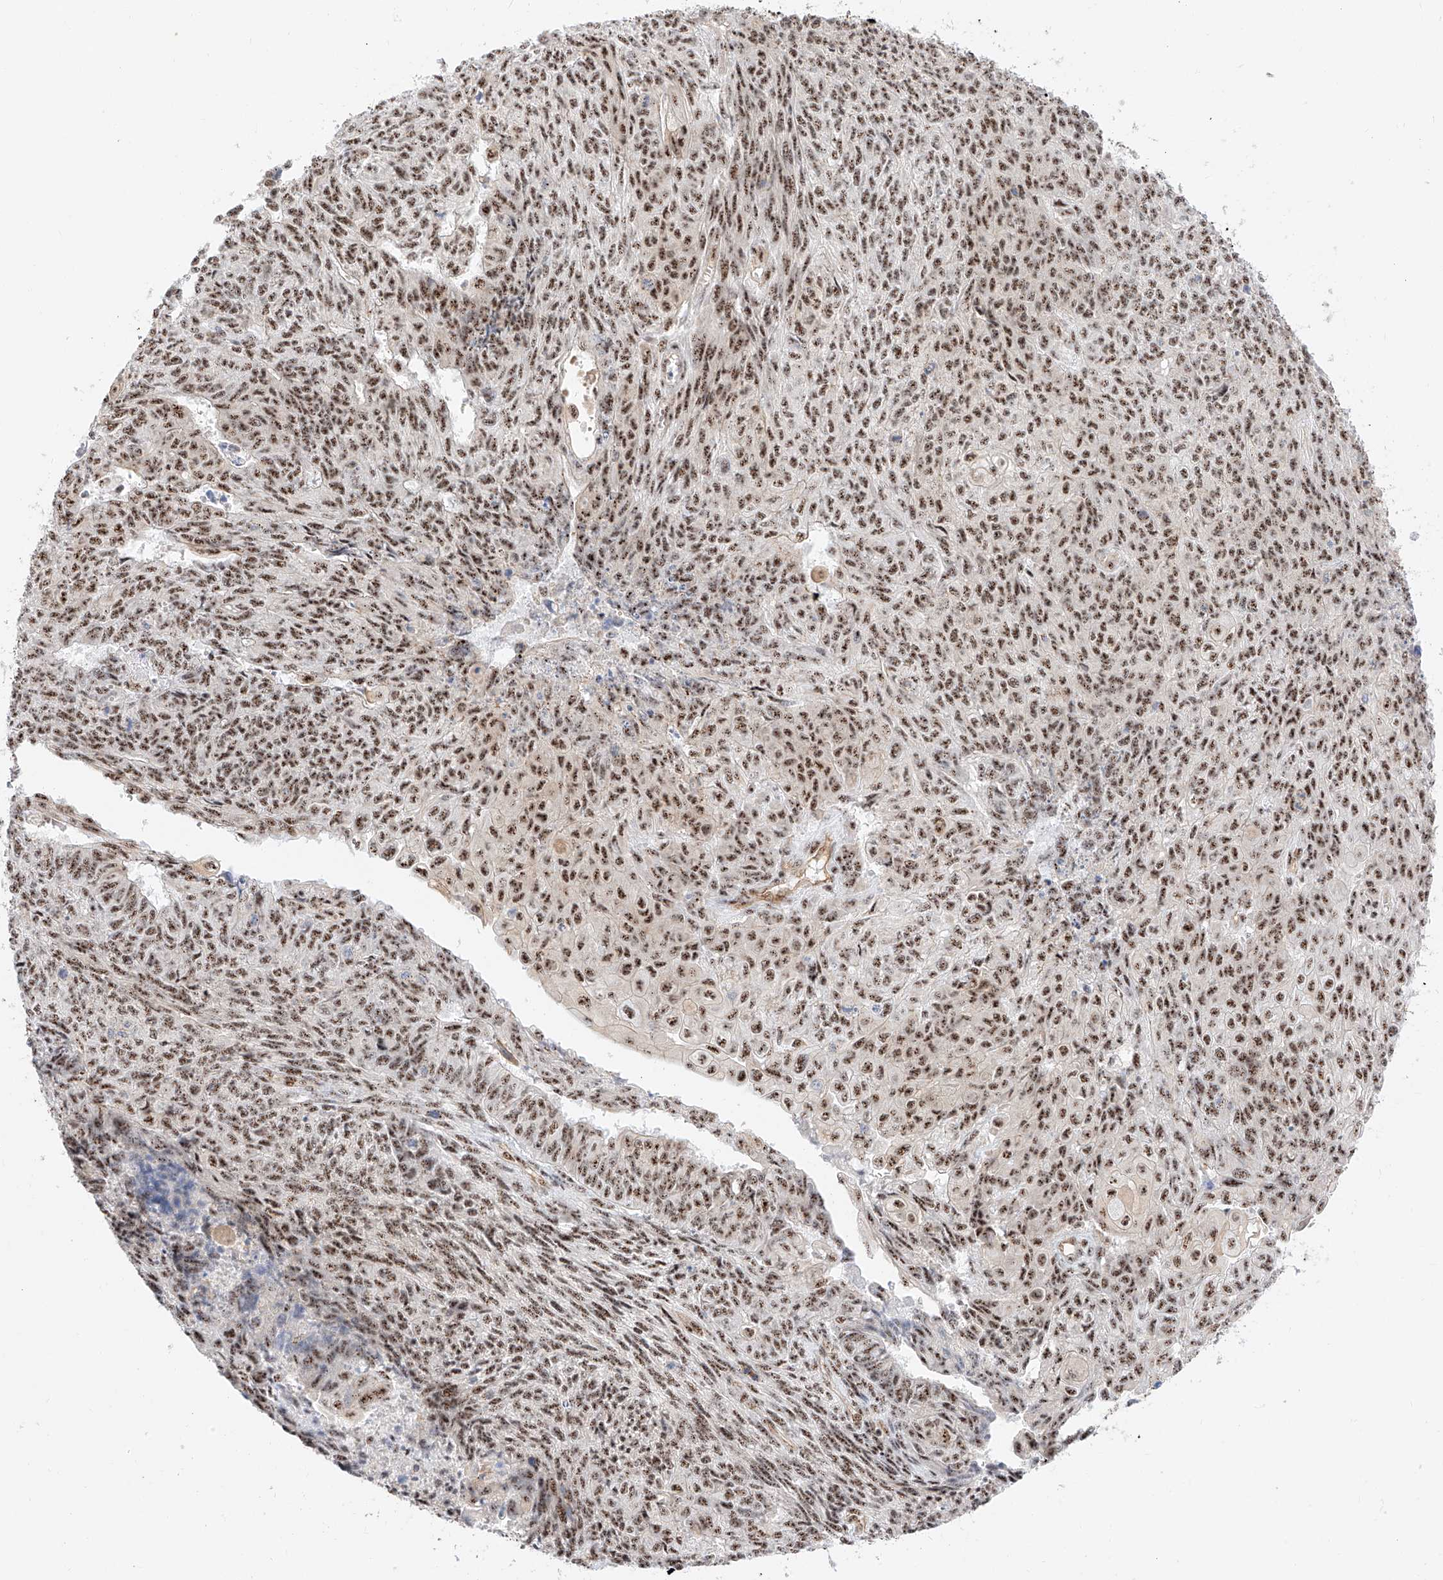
{"staining": {"intensity": "moderate", "quantity": ">75%", "location": "nuclear"}, "tissue": "endometrial cancer", "cell_type": "Tumor cells", "image_type": "cancer", "snomed": [{"axis": "morphology", "description": "Adenocarcinoma, NOS"}, {"axis": "topography", "description": "Endometrium"}], "caption": "This is a micrograph of immunohistochemistry staining of endometrial cancer (adenocarcinoma), which shows moderate expression in the nuclear of tumor cells.", "gene": "ATXN7L2", "patient": {"sex": "female", "age": 32}}